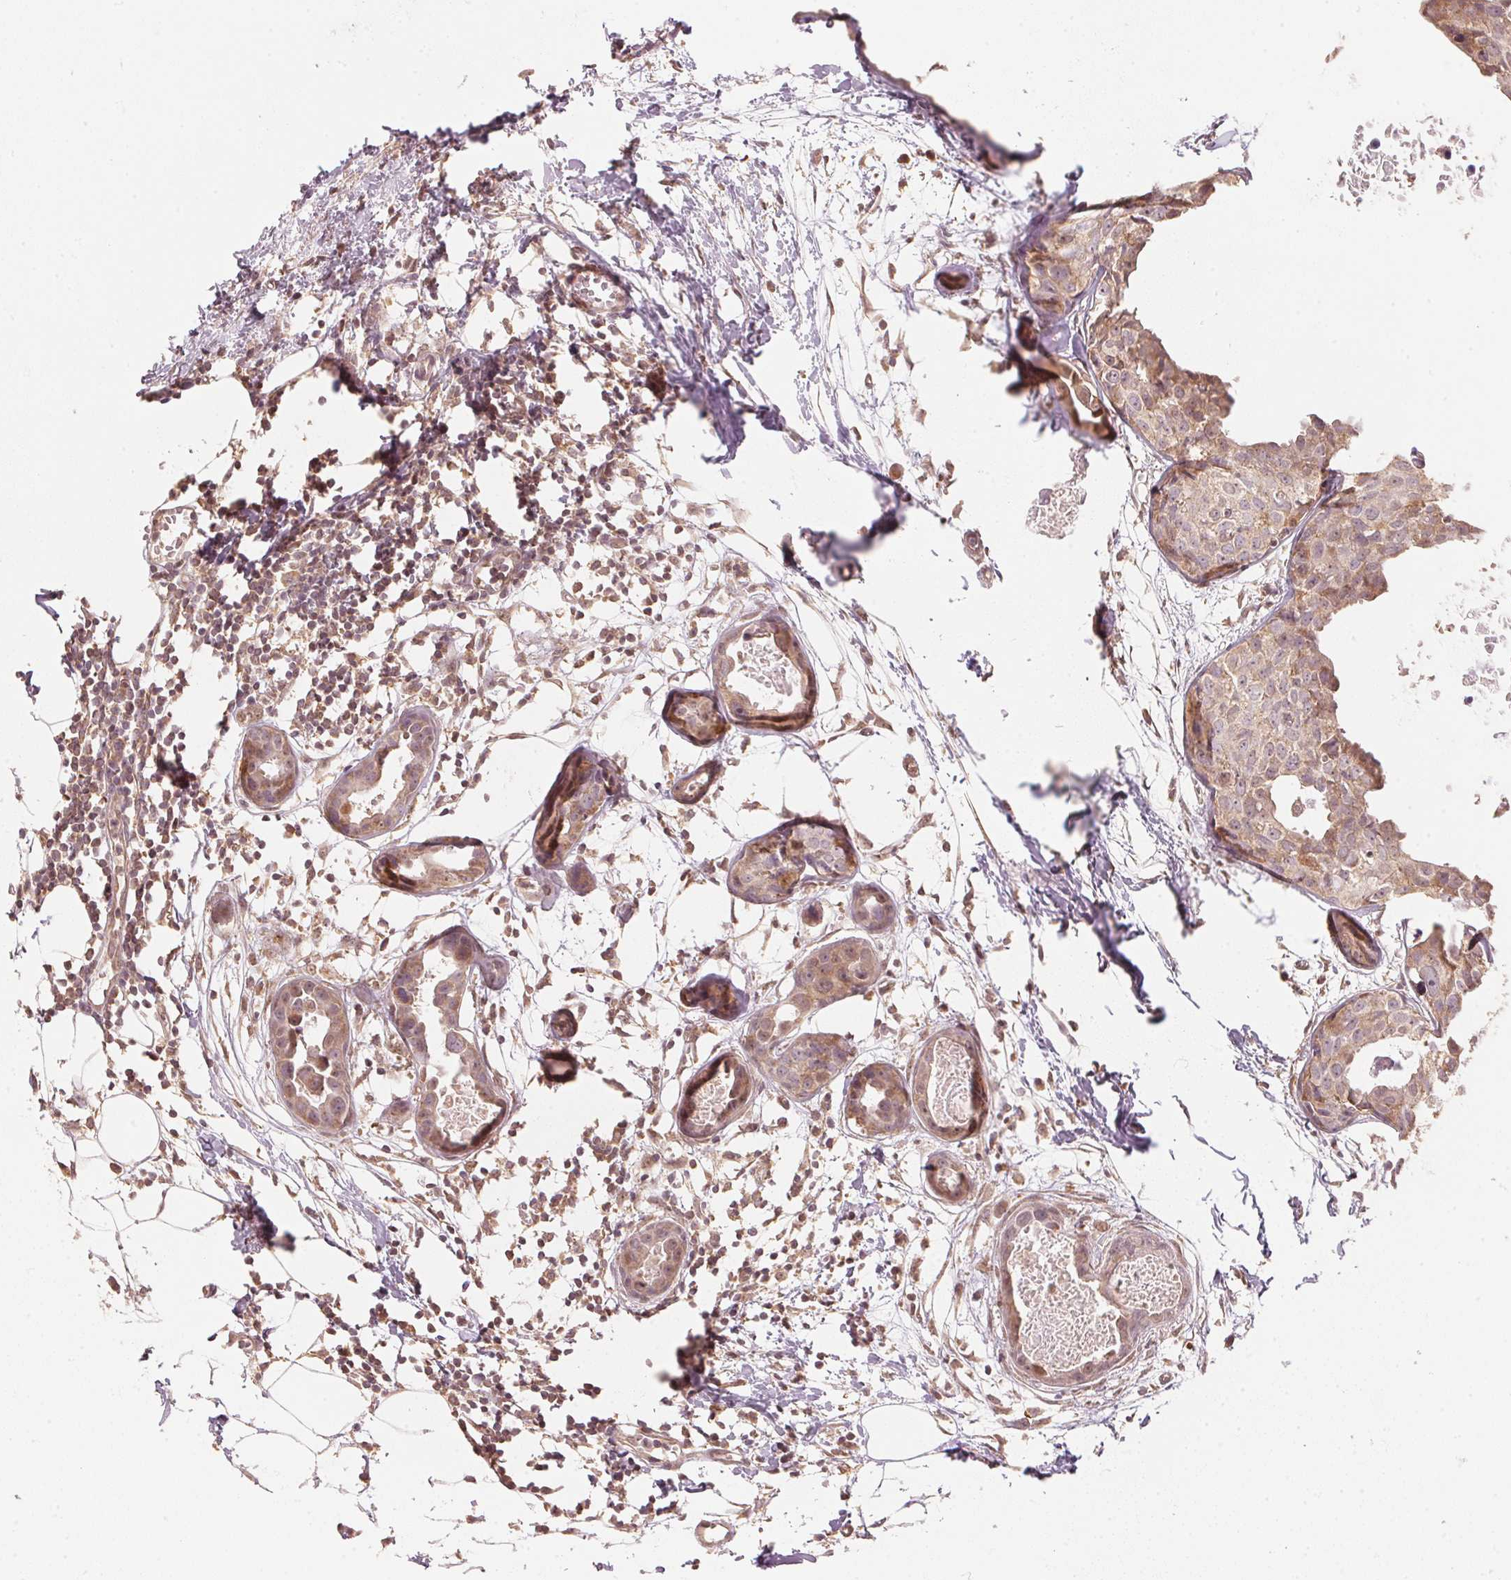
{"staining": {"intensity": "moderate", "quantity": ">75%", "location": "cytoplasmic/membranous"}, "tissue": "breast cancer", "cell_type": "Tumor cells", "image_type": "cancer", "snomed": [{"axis": "morphology", "description": "Duct carcinoma"}, {"axis": "topography", "description": "Breast"}], "caption": "Immunohistochemistry (IHC) (DAB) staining of human breast cancer displays moderate cytoplasmic/membranous protein expression in about >75% of tumor cells.", "gene": "C2orf73", "patient": {"sex": "female", "age": 38}}